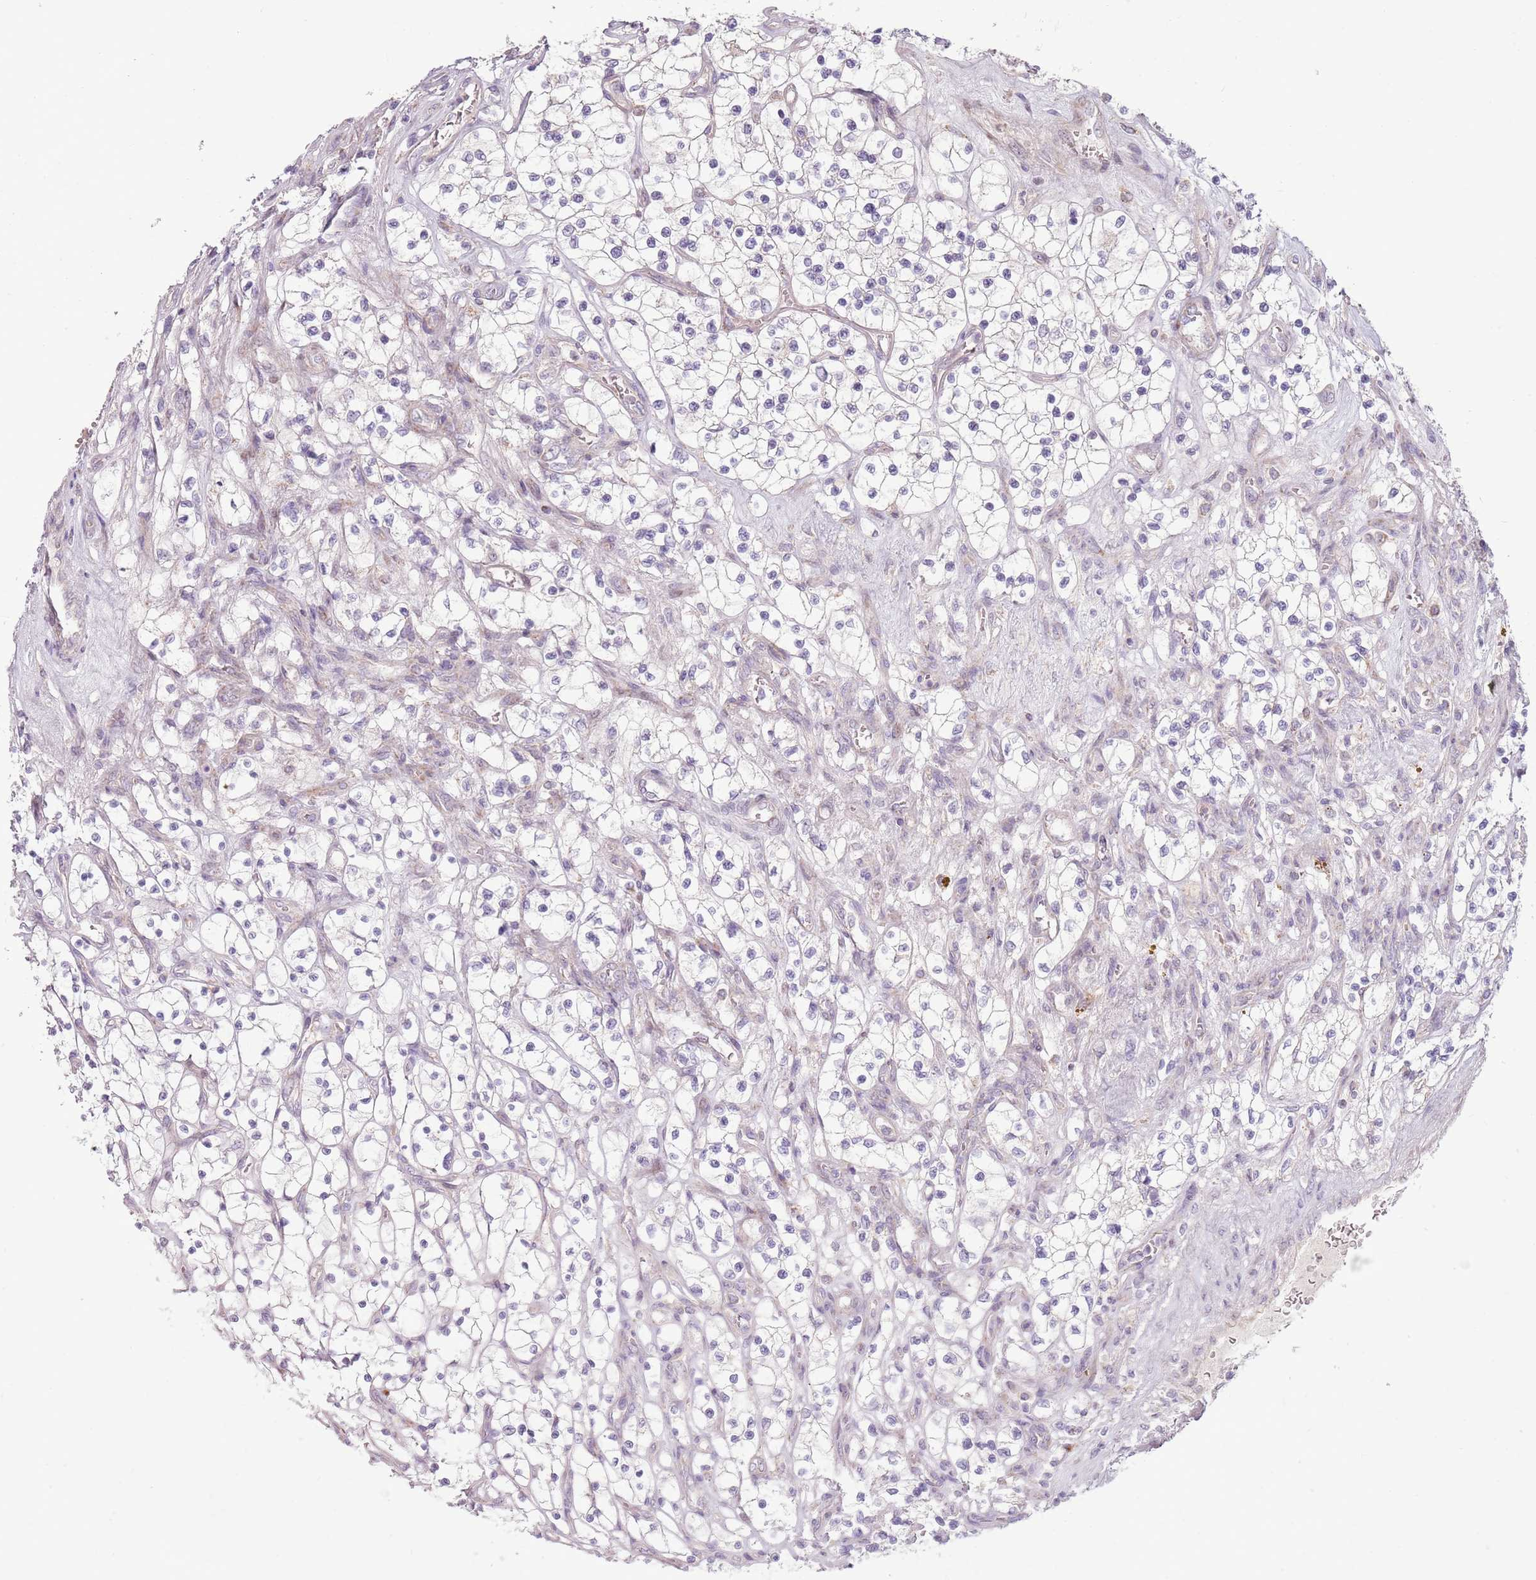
{"staining": {"intensity": "negative", "quantity": "none", "location": "none"}, "tissue": "renal cancer", "cell_type": "Tumor cells", "image_type": "cancer", "snomed": [{"axis": "morphology", "description": "Adenocarcinoma, NOS"}, {"axis": "topography", "description": "Kidney"}], "caption": "An immunohistochemistry photomicrograph of renal cancer is shown. There is no staining in tumor cells of renal cancer.", "gene": "ZNF530", "patient": {"sex": "female", "age": 69}}